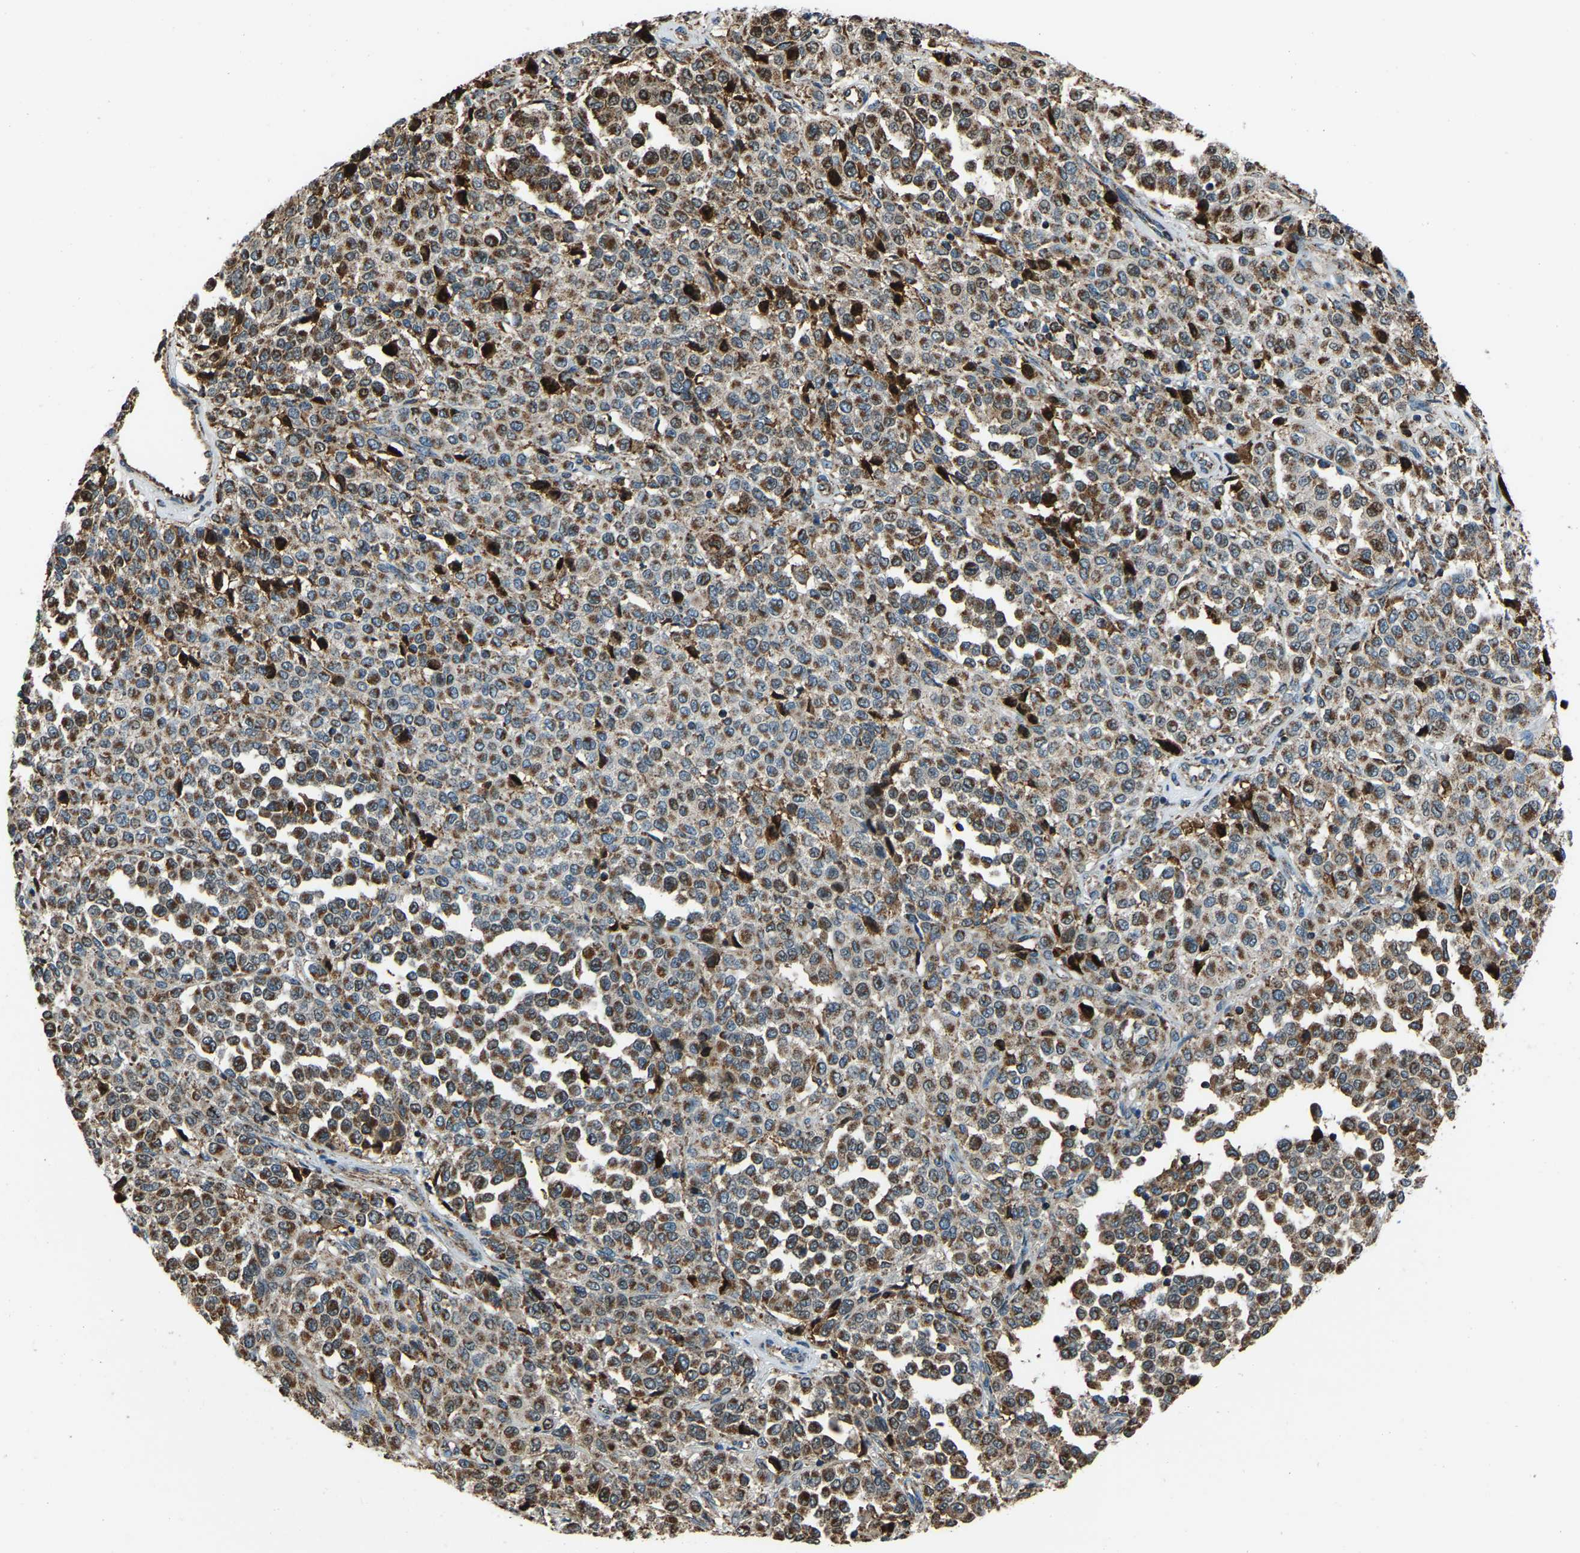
{"staining": {"intensity": "moderate", "quantity": ">75%", "location": "cytoplasmic/membranous"}, "tissue": "melanoma", "cell_type": "Tumor cells", "image_type": "cancer", "snomed": [{"axis": "morphology", "description": "Malignant melanoma, Metastatic site"}, {"axis": "topography", "description": "Pancreas"}], "caption": "There is medium levels of moderate cytoplasmic/membranous staining in tumor cells of malignant melanoma (metastatic site), as demonstrated by immunohistochemical staining (brown color).", "gene": "RBM33", "patient": {"sex": "female", "age": 30}}